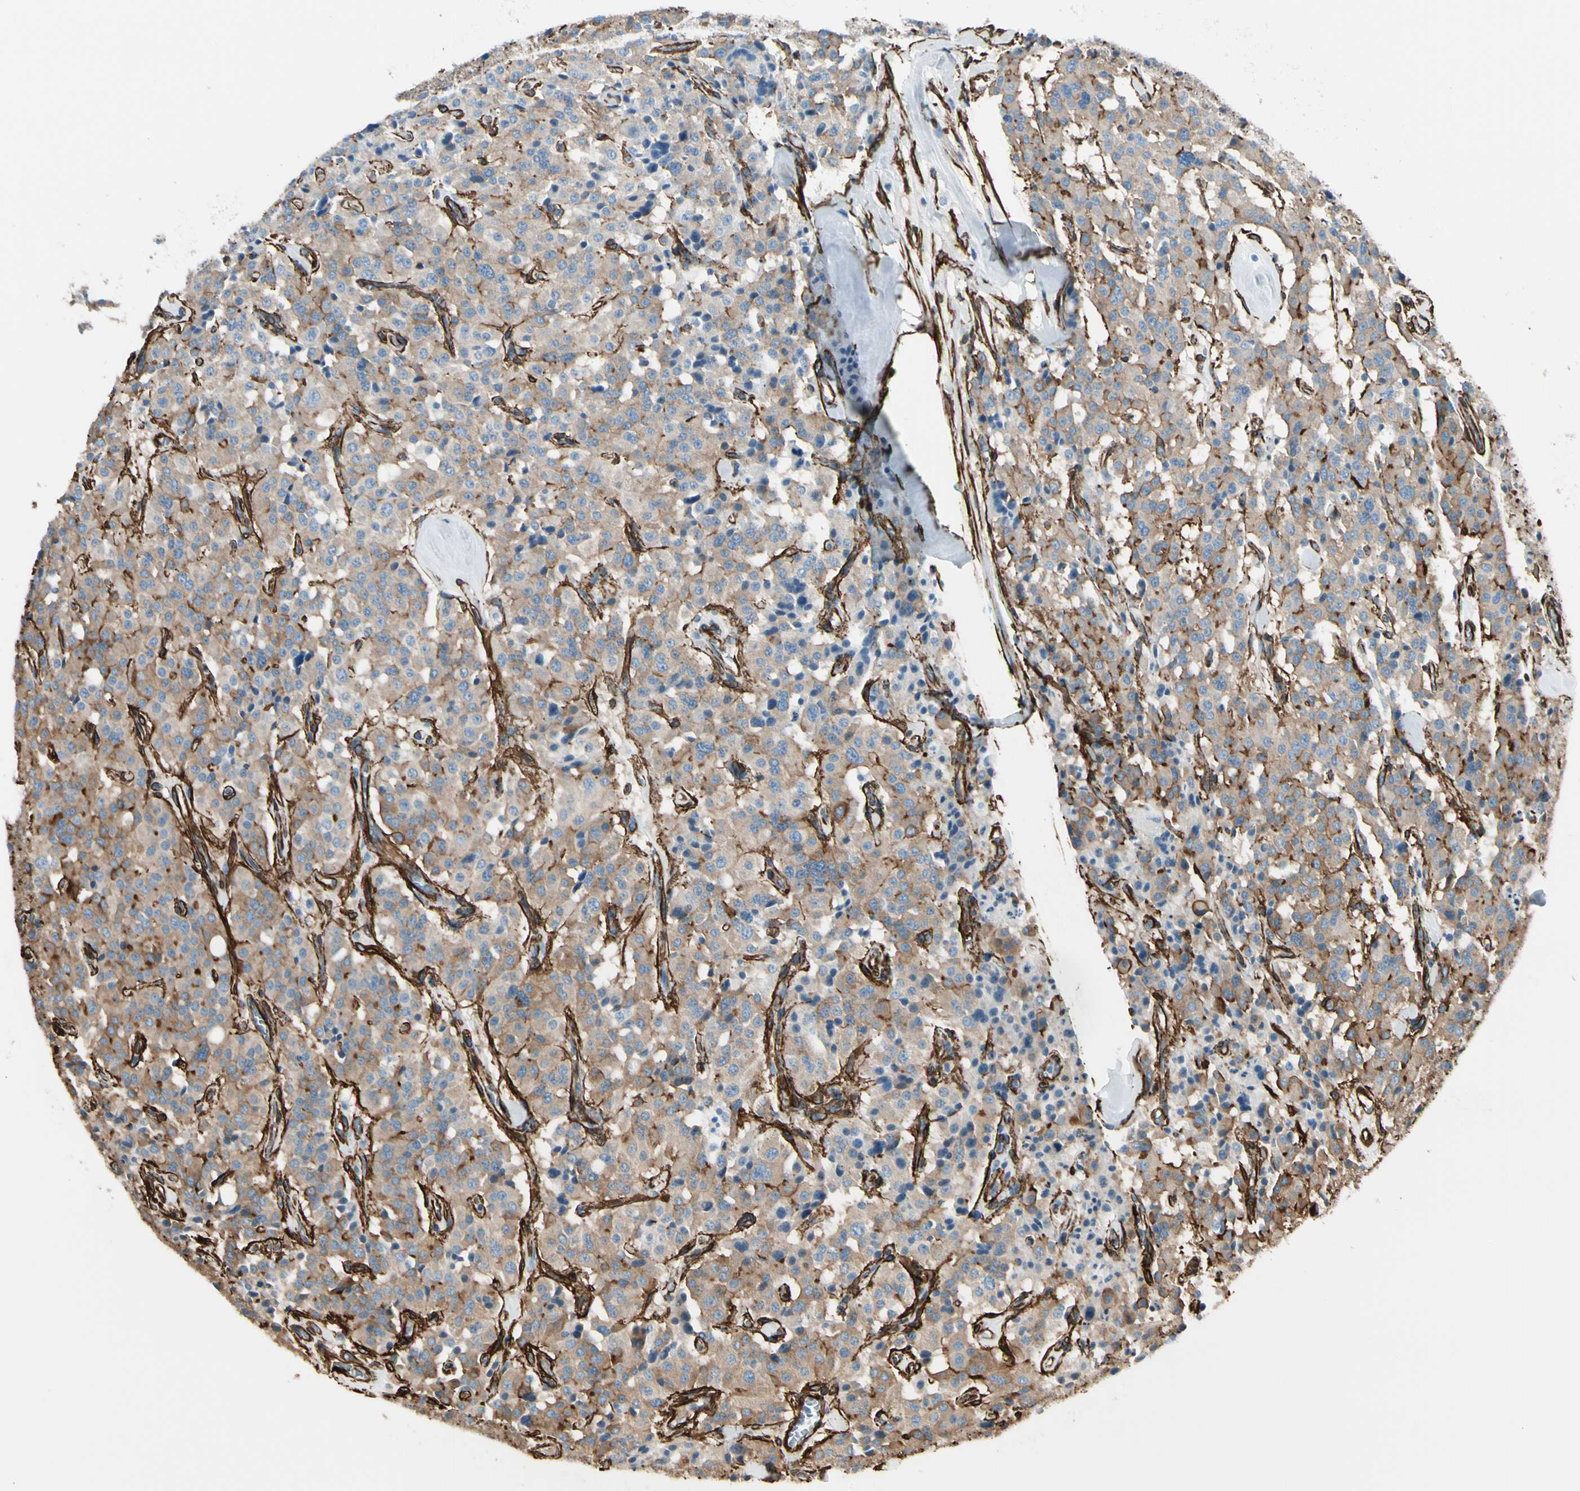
{"staining": {"intensity": "moderate", "quantity": ">75%", "location": "cytoplasmic/membranous"}, "tissue": "carcinoid", "cell_type": "Tumor cells", "image_type": "cancer", "snomed": [{"axis": "morphology", "description": "Carcinoid, malignant, NOS"}, {"axis": "topography", "description": "Lung"}], "caption": "Immunohistochemistry (IHC) image of carcinoid stained for a protein (brown), which shows medium levels of moderate cytoplasmic/membranous staining in approximately >75% of tumor cells.", "gene": "CALD1", "patient": {"sex": "male", "age": 30}}